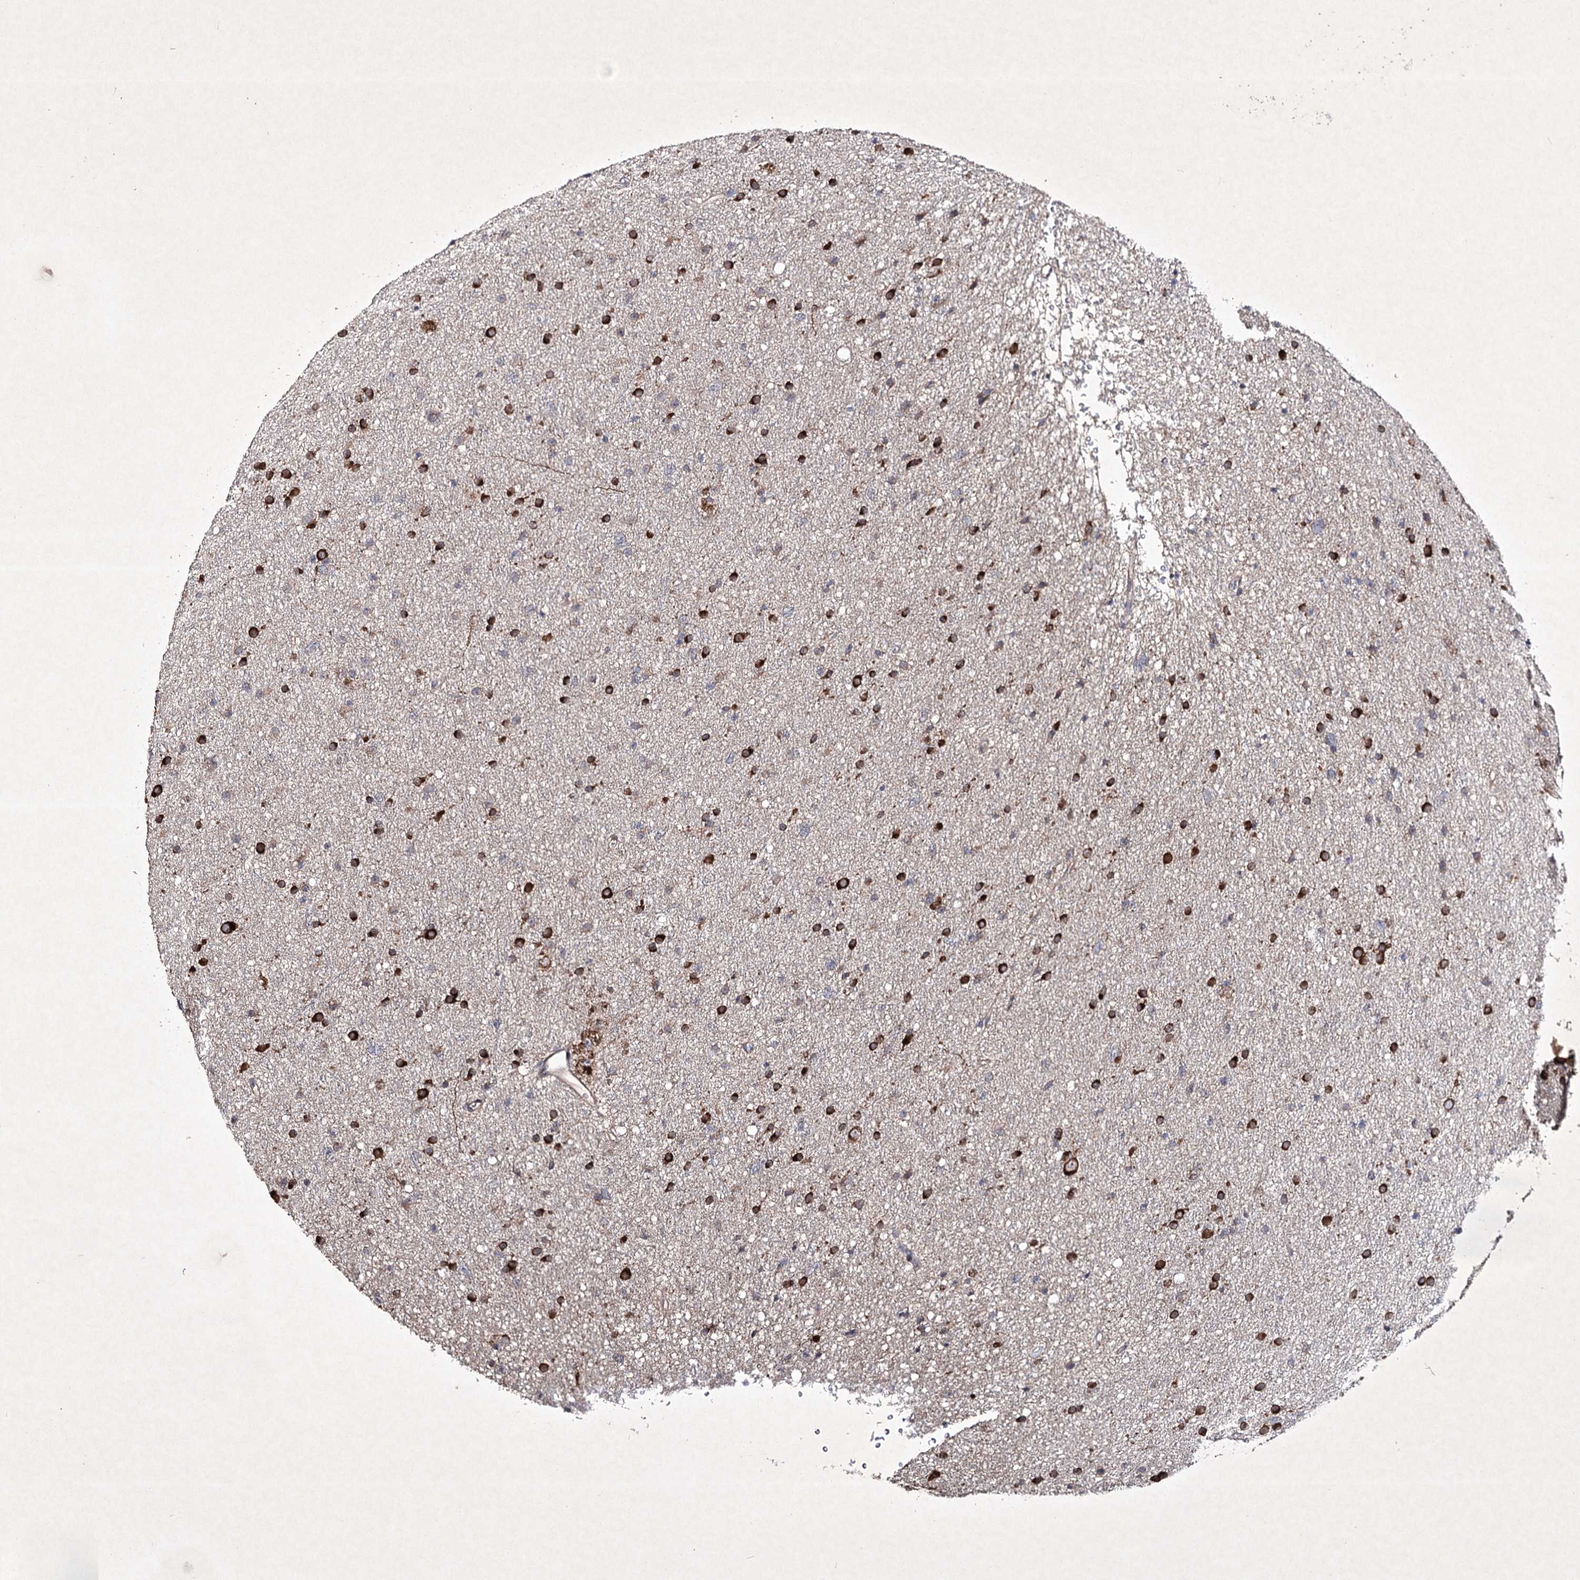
{"staining": {"intensity": "strong", "quantity": "25%-75%", "location": "cytoplasmic/membranous"}, "tissue": "glioma", "cell_type": "Tumor cells", "image_type": "cancer", "snomed": [{"axis": "morphology", "description": "Glioma, malignant, Low grade"}, {"axis": "topography", "description": "Cerebral cortex"}], "caption": "A micrograph of human malignant glioma (low-grade) stained for a protein demonstrates strong cytoplasmic/membranous brown staining in tumor cells. The staining was performed using DAB (3,3'-diaminobenzidine) to visualize the protein expression in brown, while the nuclei were stained in blue with hematoxylin (Magnification: 20x).", "gene": "SEMA4G", "patient": {"sex": "female", "age": 39}}